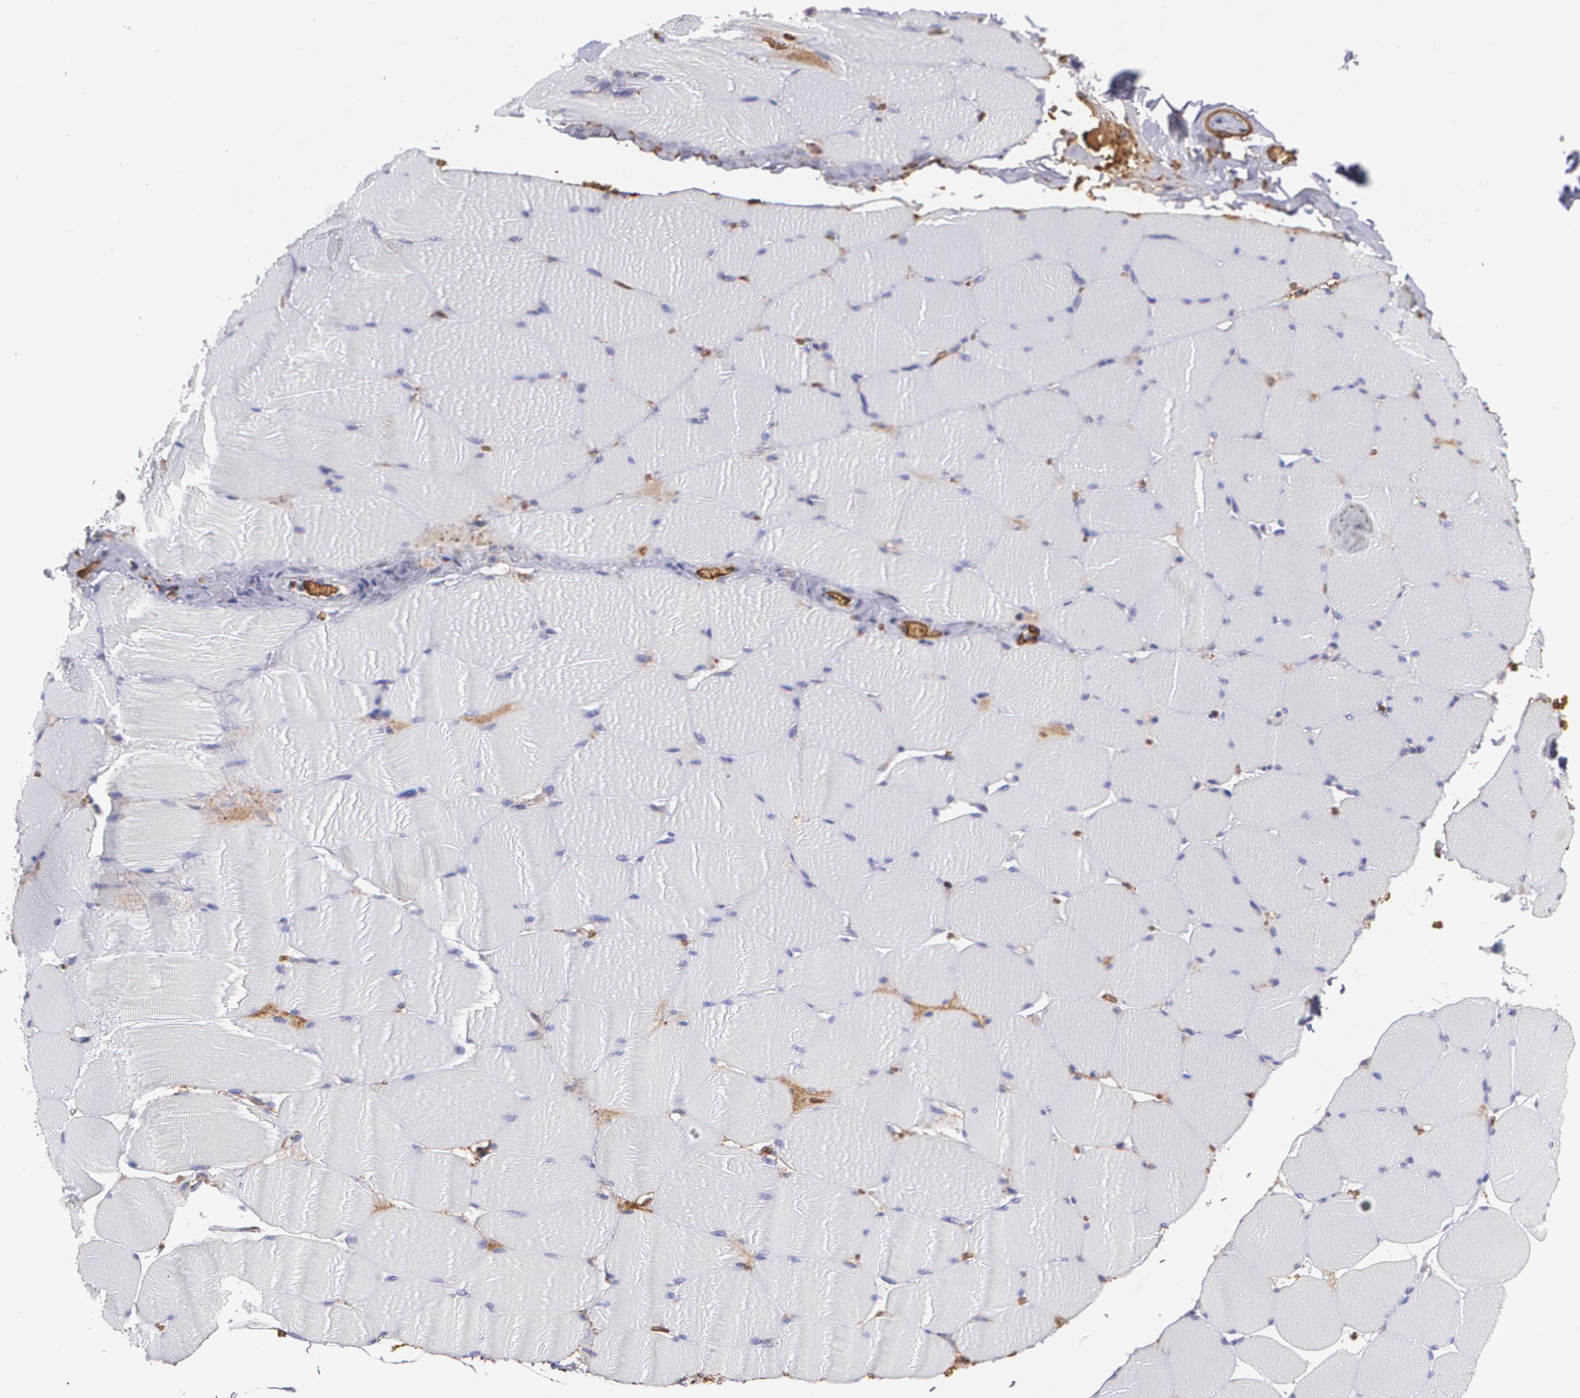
{"staining": {"intensity": "negative", "quantity": "none", "location": "none"}, "tissue": "skeletal muscle", "cell_type": "Myocytes", "image_type": "normal", "snomed": [{"axis": "morphology", "description": "Normal tissue, NOS"}, {"axis": "topography", "description": "Skeletal muscle"}], "caption": "Myocytes show no significant expression in benign skeletal muscle. (Brightfield microscopy of DAB immunohistochemistry (IHC) at high magnification).", "gene": "SLC2A1", "patient": {"sex": "male", "age": 62}}